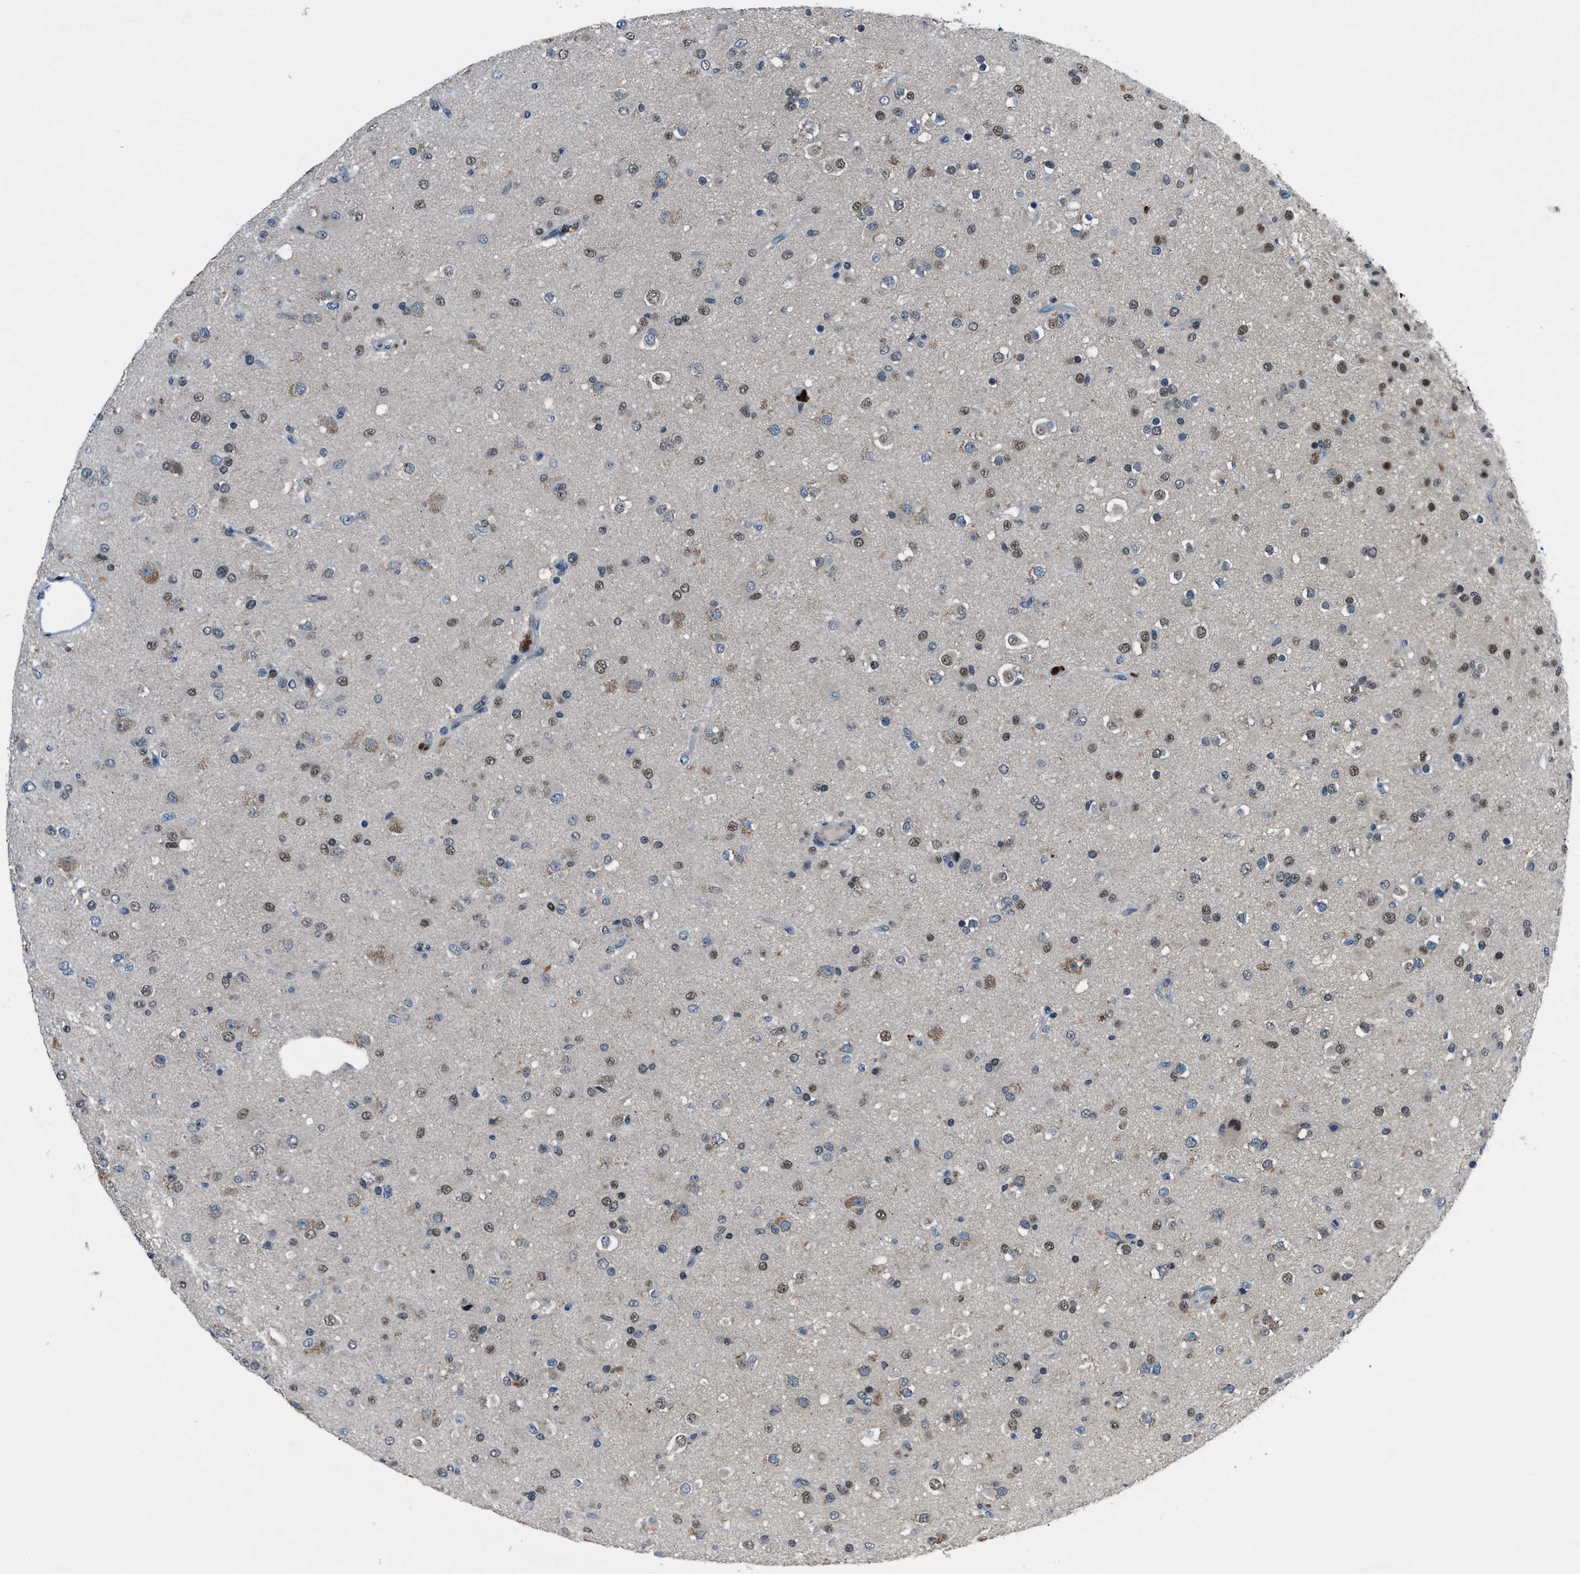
{"staining": {"intensity": "weak", "quantity": "25%-75%", "location": "cytoplasmic/membranous,nuclear"}, "tissue": "glioma", "cell_type": "Tumor cells", "image_type": "cancer", "snomed": [{"axis": "morphology", "description": "Glioma, malignant, Low grade"}, {"axis": "topography", "description": "Brain"}], "caption": "Glioma stained with DAB immunohistochemistry (IHC) exhibits low levels of weak cytoplasmic/membranous and nuclear positivity in approximately 25%-75% of tumor cells.", "gene": "DUSP19", "patient": {"sex": "male", "age": 65}}